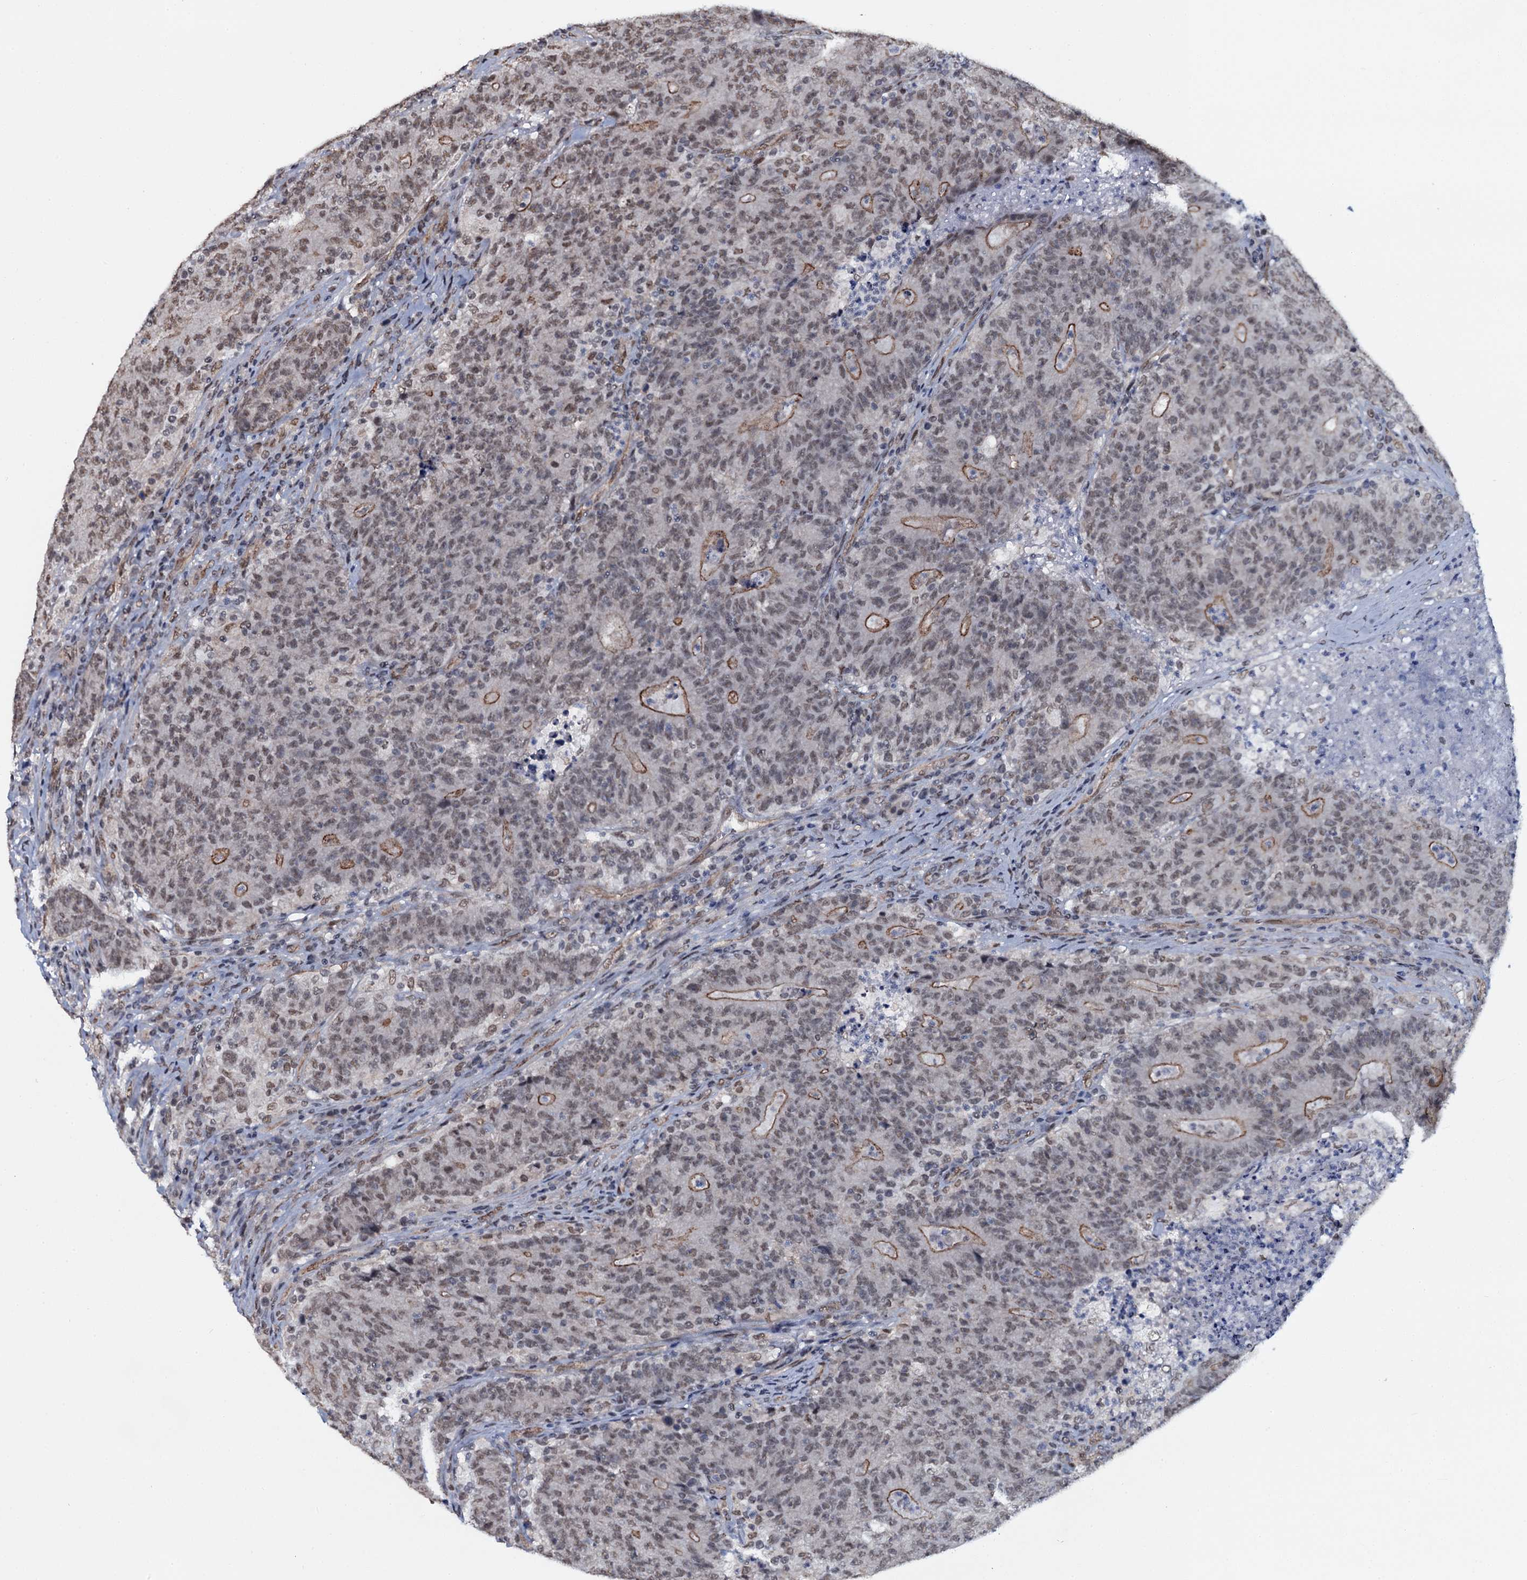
{"staining": {"intensity": "moderate", "quantity": ">75%", "location": "cytoplasmic/membranous,nuclear"}, "tissue": "colorectal cancer", "cell_type": "Tumor cells", "image_type": "cancer", "snomed": [{"axis": "morphology", "description": "Adenocarcinoma, NOS"}, {"axis": "topography", "description": "Colon"}], "caption": "Brown immunohistochemical staining in human colorectal adenocarcinoma reveals moderate cytoplasmic/membranous and nuclear positivity in approximately >75% of tumor cells.", "gene": "SH2D4B", "patient": {"sex": "female", "age": 75}}